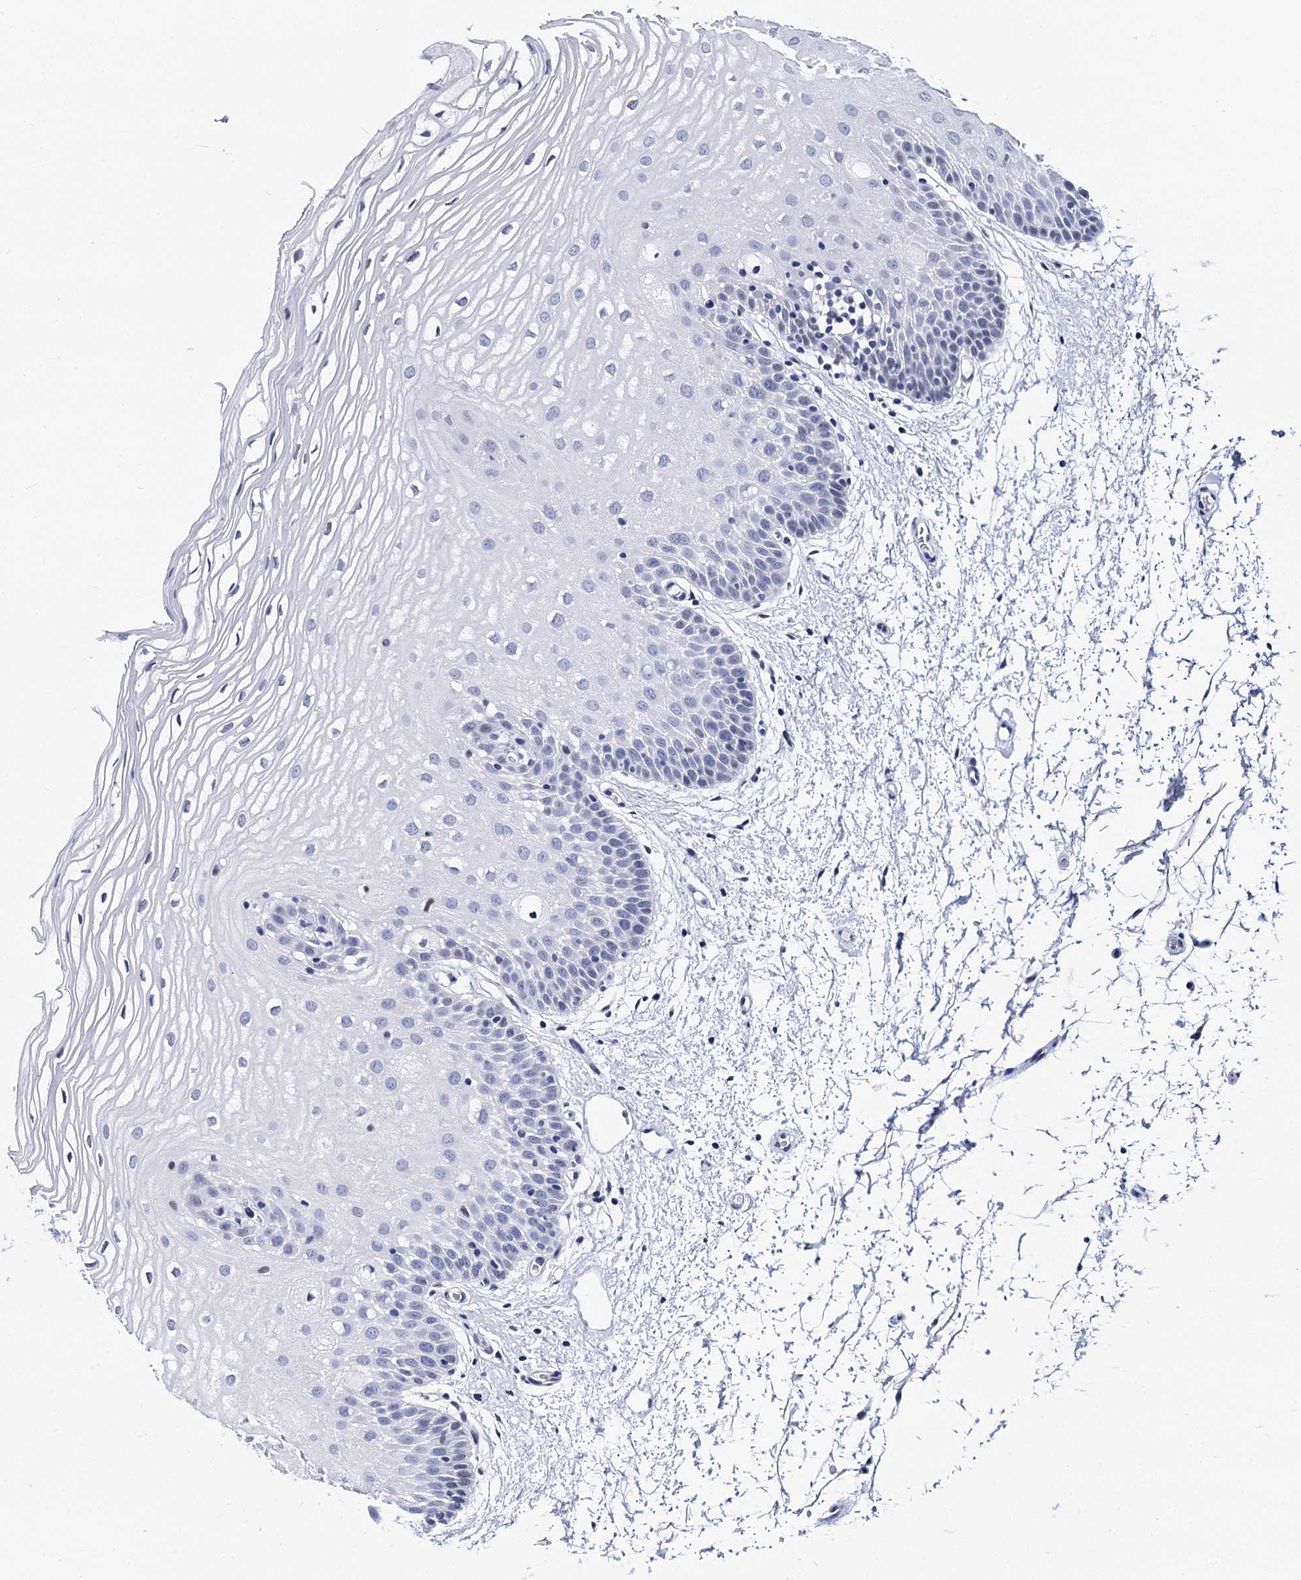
{"staining": {"intensity": "negative", "quantity": "none", "location": "none"}, "tissue": "oral mucosa", "cell_type": "Squamous epithelial cells", "image_type": "normal", "snomed": [{"axis": "morphology", "description": "Normal tissue, NOS"}, {"axis": "topography", "description": "Oral tissue"}, {"axis": "topography", "description": "Tounge, NOS"}], "caption": "The photomicrograph shows no significant expression in squamous epithelial cells of oral mucosa. (DAB immunohistochemistry, high magnification).", "gene": "MAGEA4", "patient": {"sex": "female", "age": 73}}